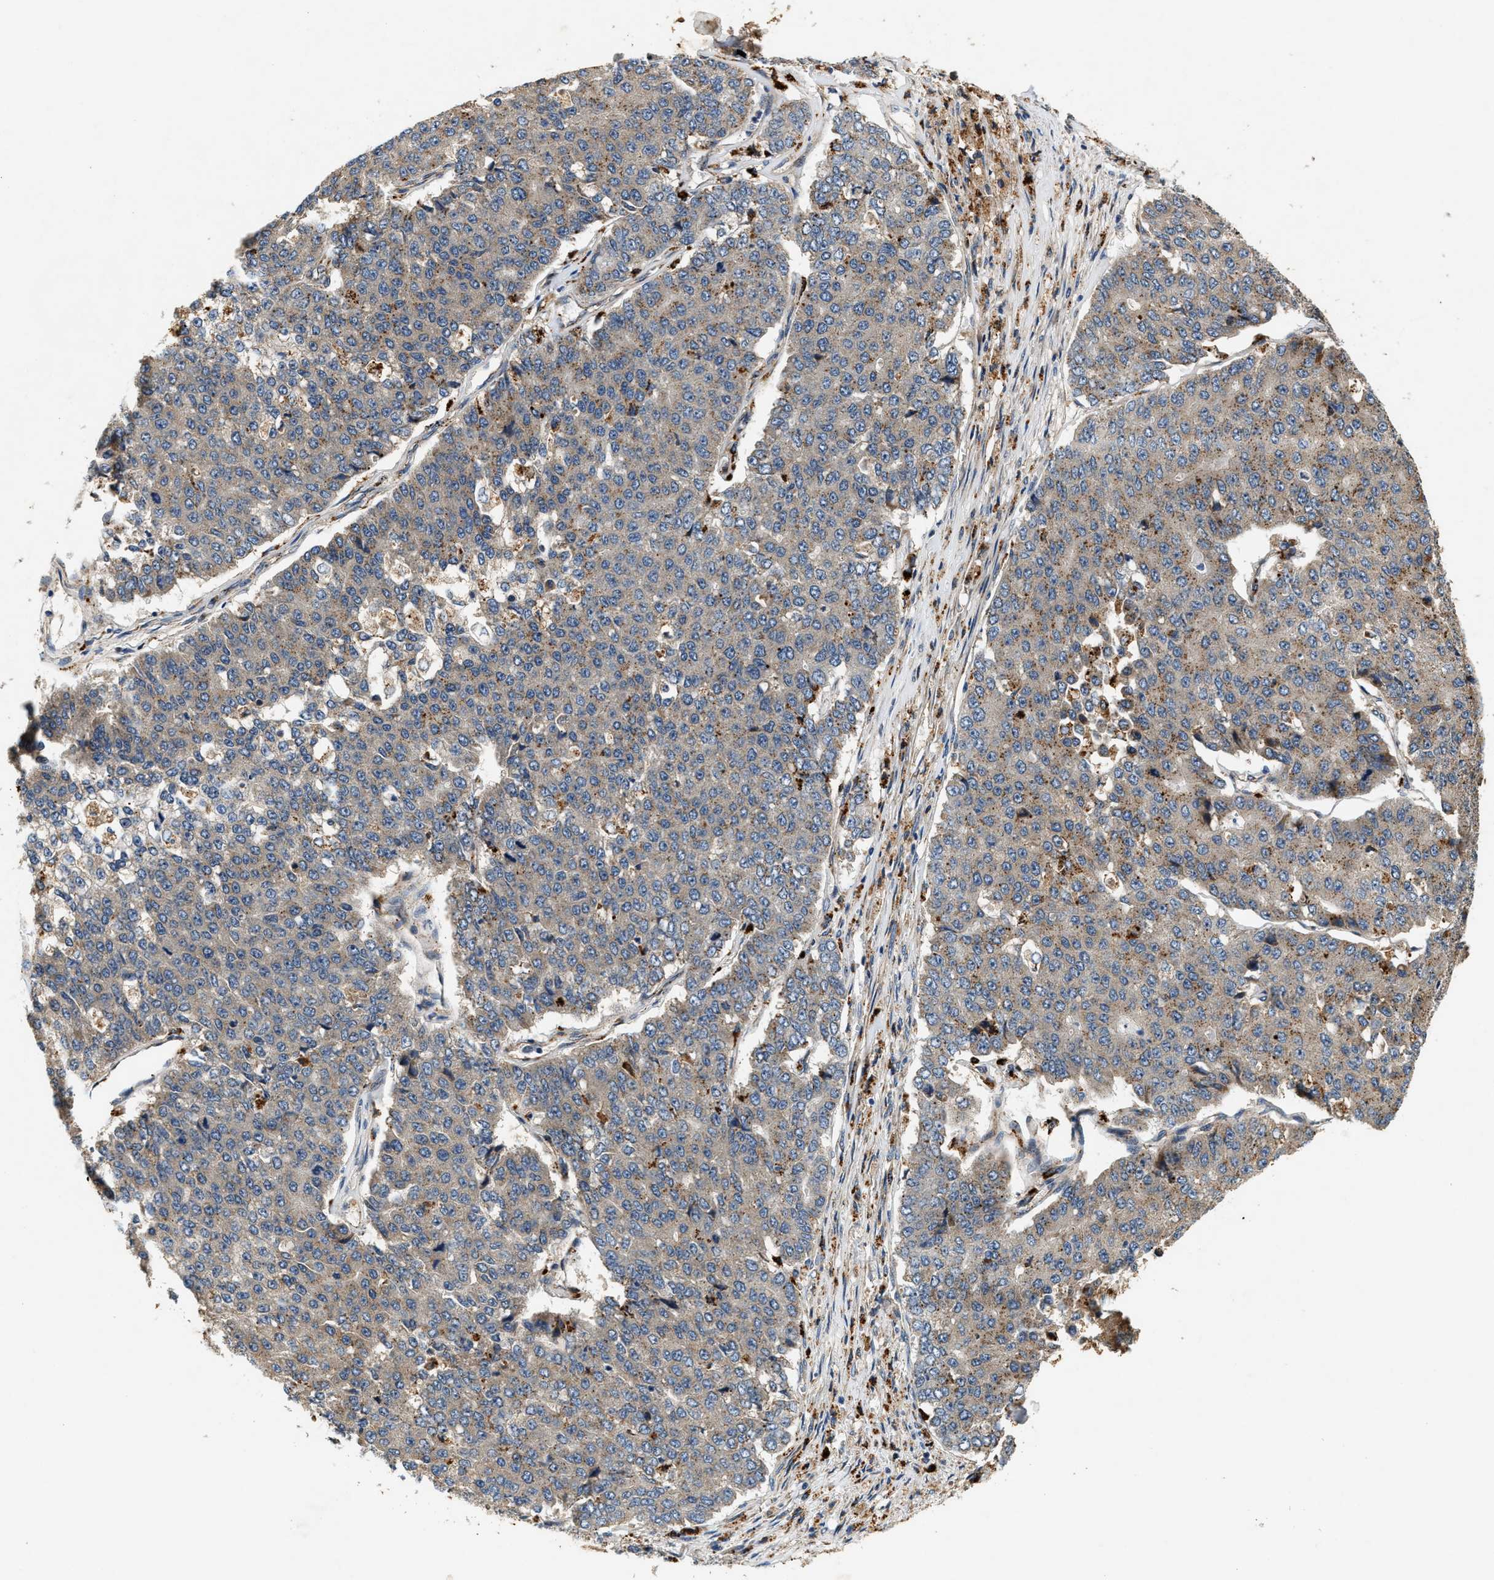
{"staining": {"intensity": "negative", "quantity": "none", "location": "none"}, "tissue": "pancreatic cancer", "cell_type": "Tumor cells", "image_type": "cancer", "snomed": [{"axis": "morphology", "description": "Adenocarcinoma, NOS"}, {"axis": "topography", "description": "Pancreas"}], "caption": "High power microscopy histopathology image of an immunohistochemistry image of adenocarcinoma (pancreatic), revealing no significant staining in tumor cells.", "gene": "DUSP10", "patient": {"sex": "male", "age": 50}}